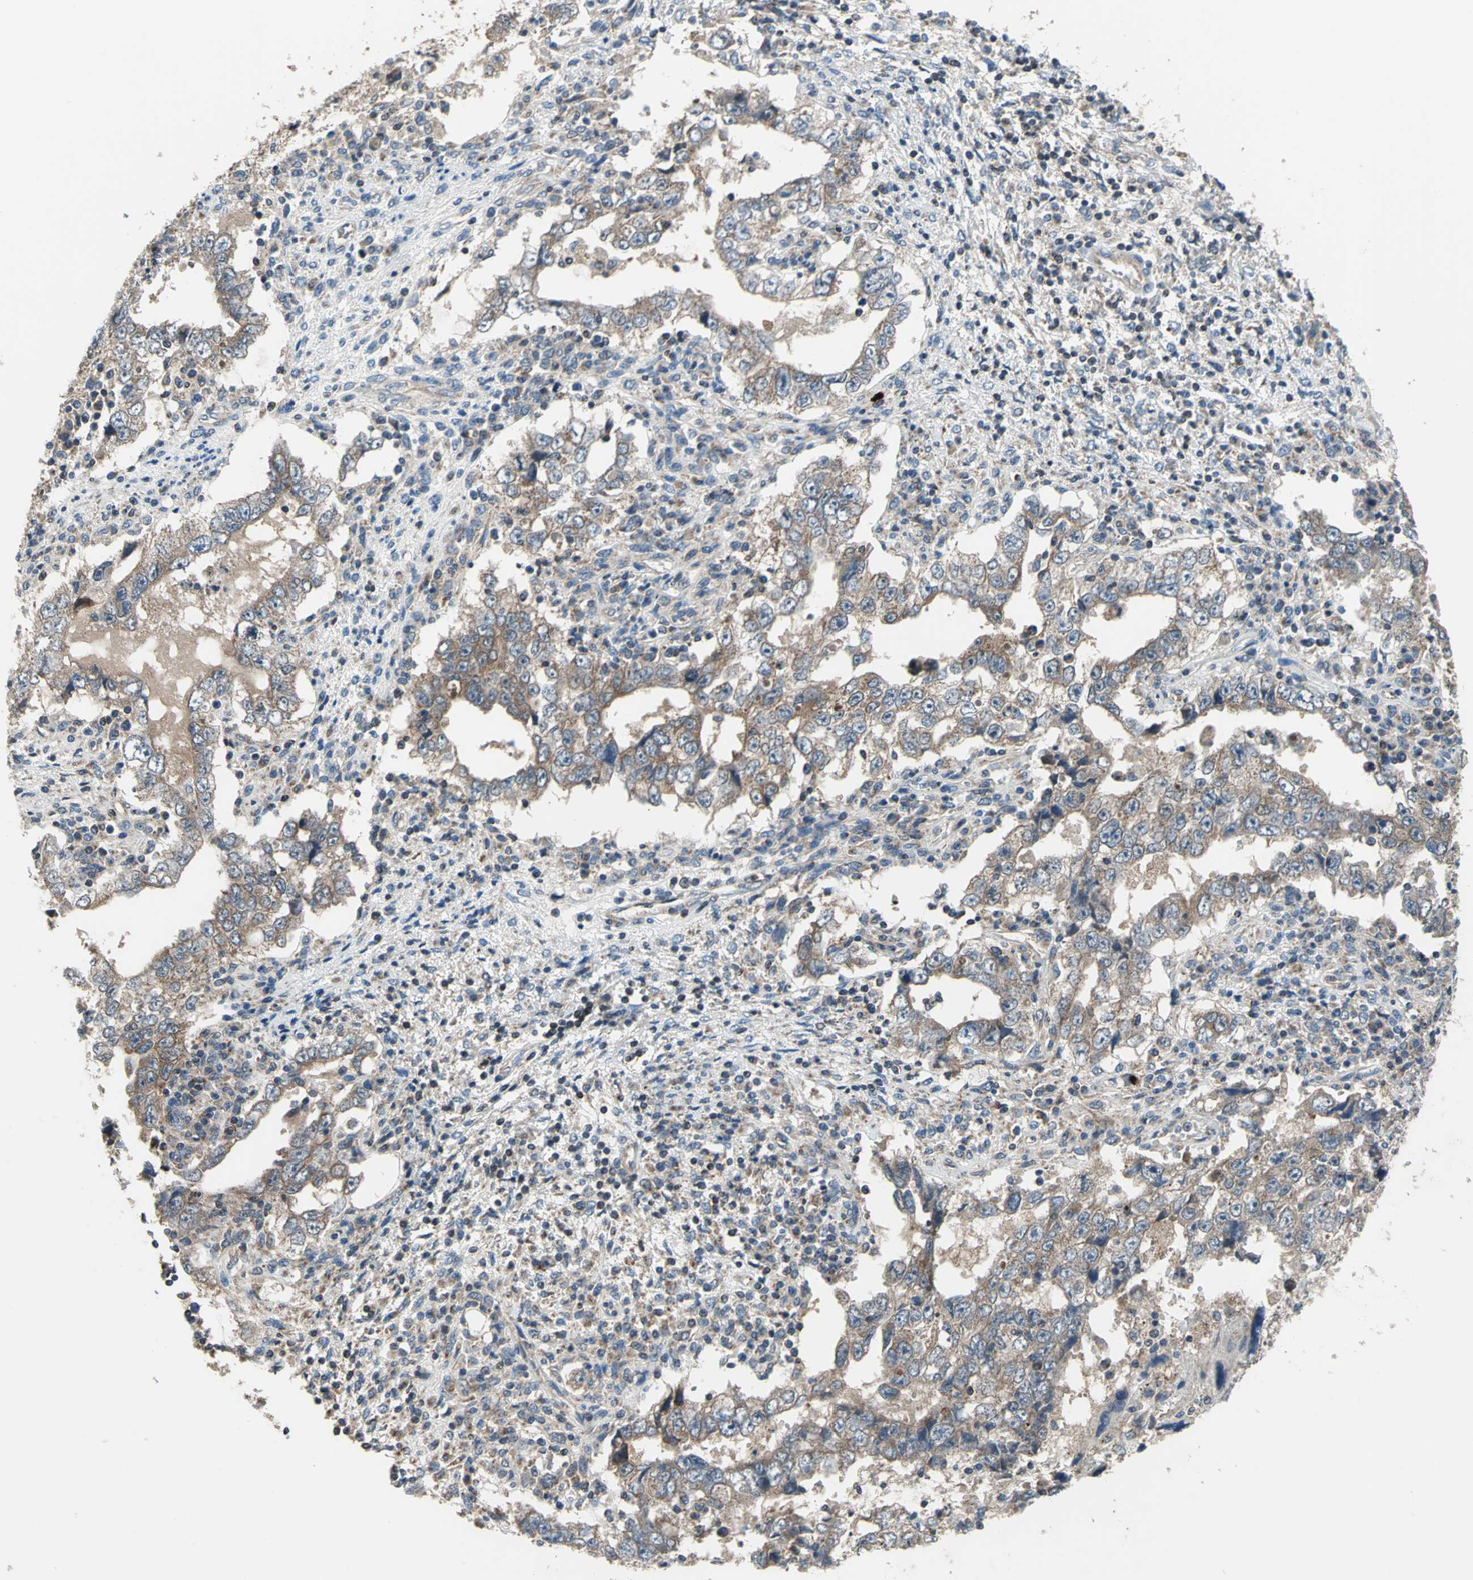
{"staining": {"intensity": "moderate", "quantity": ">75%", "location": "cytoplasmic/membranous"}, "tissue": "testis cancer", "cell_type": "Tumor cells", "image_type": "cancer", "snomed": [{"axis": "morphology", "description": "Carcinoma, Embryonal, NOS"}, {"axis": "topography", "description": "Testis"}], "caption": "Human embryonal carcinoma (testis) stained with a brown dye exhibits moderate cytoplasmic/membranous positive positivity in about >75% of tumor cells.", "gene": "TRAK1", "patient": {"sex": "male", "age": 26}}